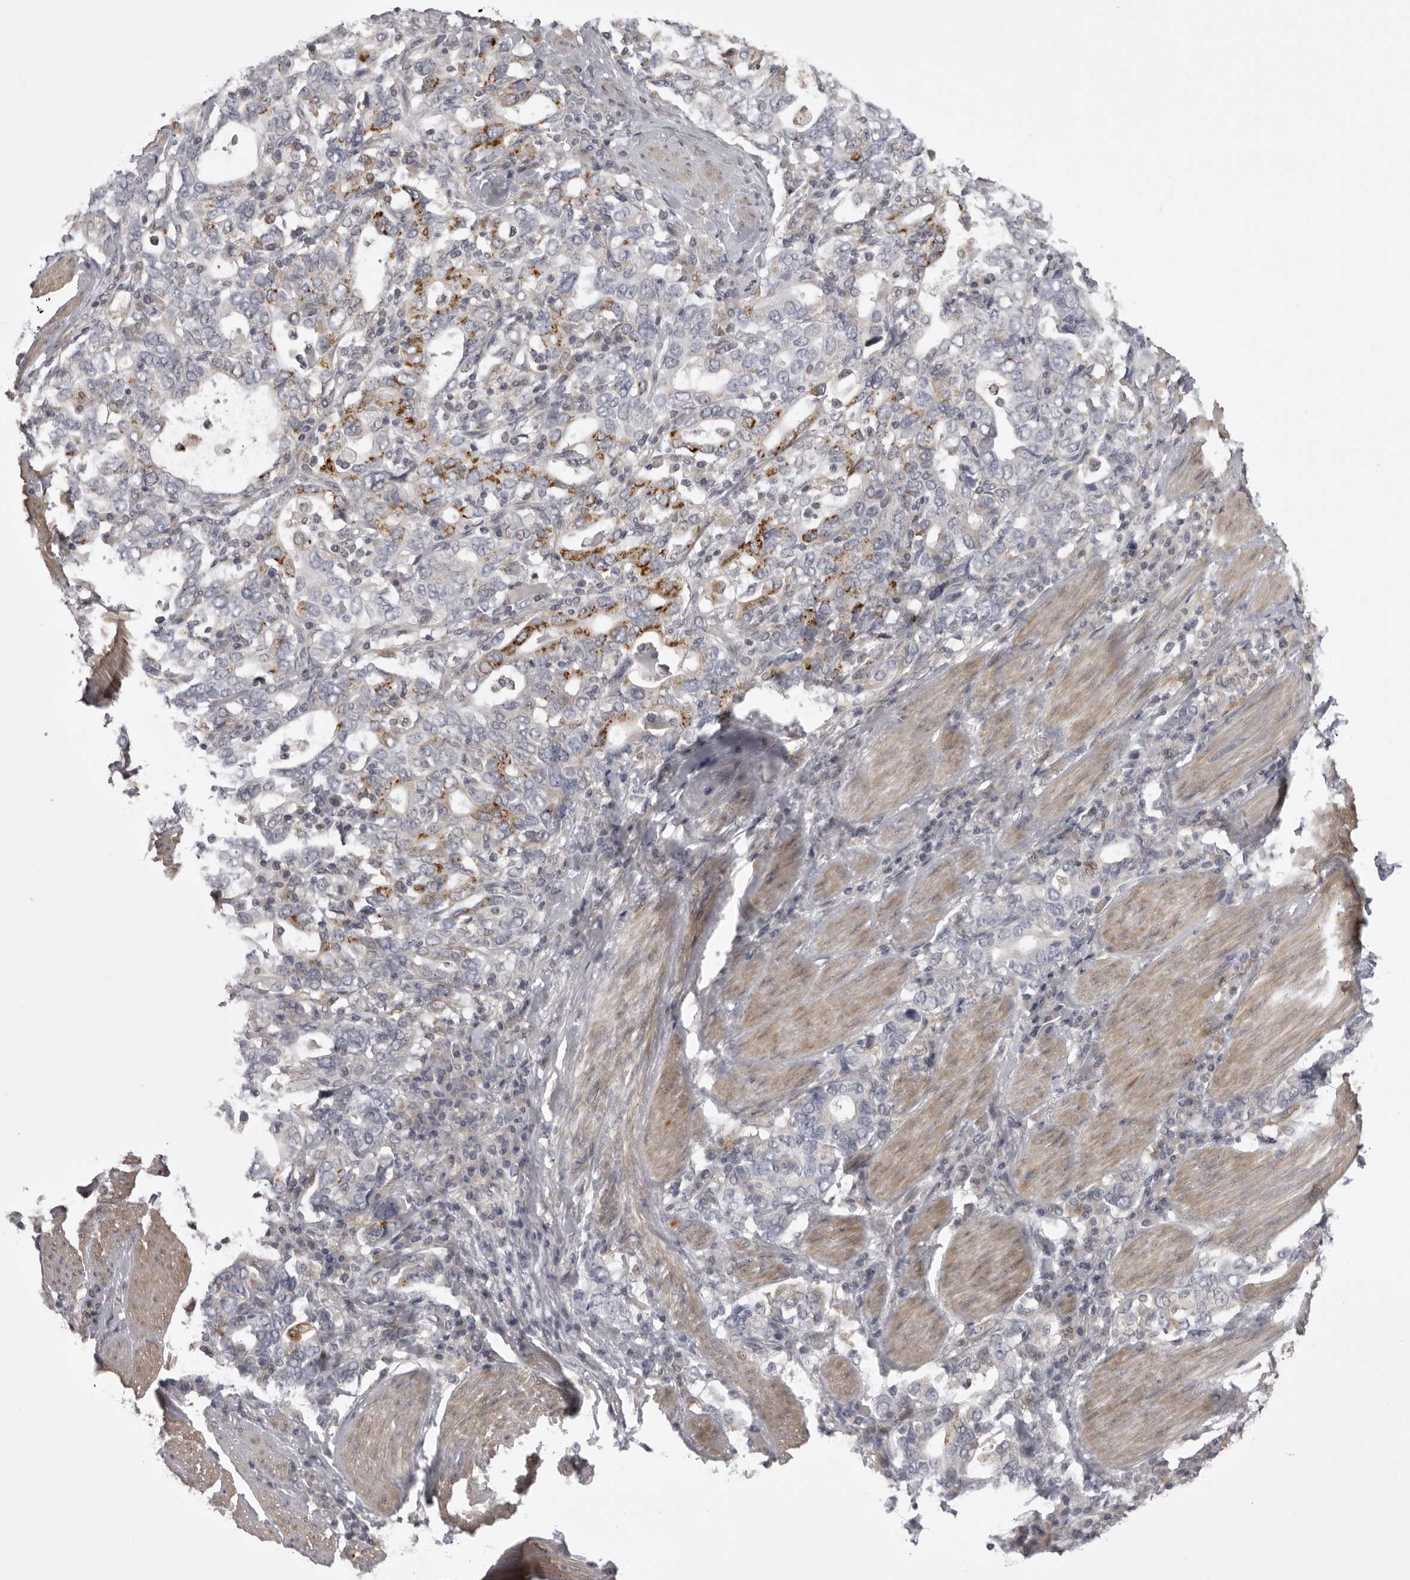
{"staining": {"intensity": "moderate", "quantity": "25%-75%", "location": "cytoplasmic/membranous"}, "tissue": "stomach cancer", "cell_type": "Tumor cells", "image_type": "cancer", "snomed": [{"axis": "morphology", "description": "Adenocarcinoma, NOS"}, {"axis": "topography", "description": "Stomach, upper"}], "caption": "Moderate cytoplasmic/membranous staining is seen in about 25%-75% of tumor cells in adenocarcinoma (stomach).", "gene": "NCEH1", "patient": {"sex": "male", "age": 62}}